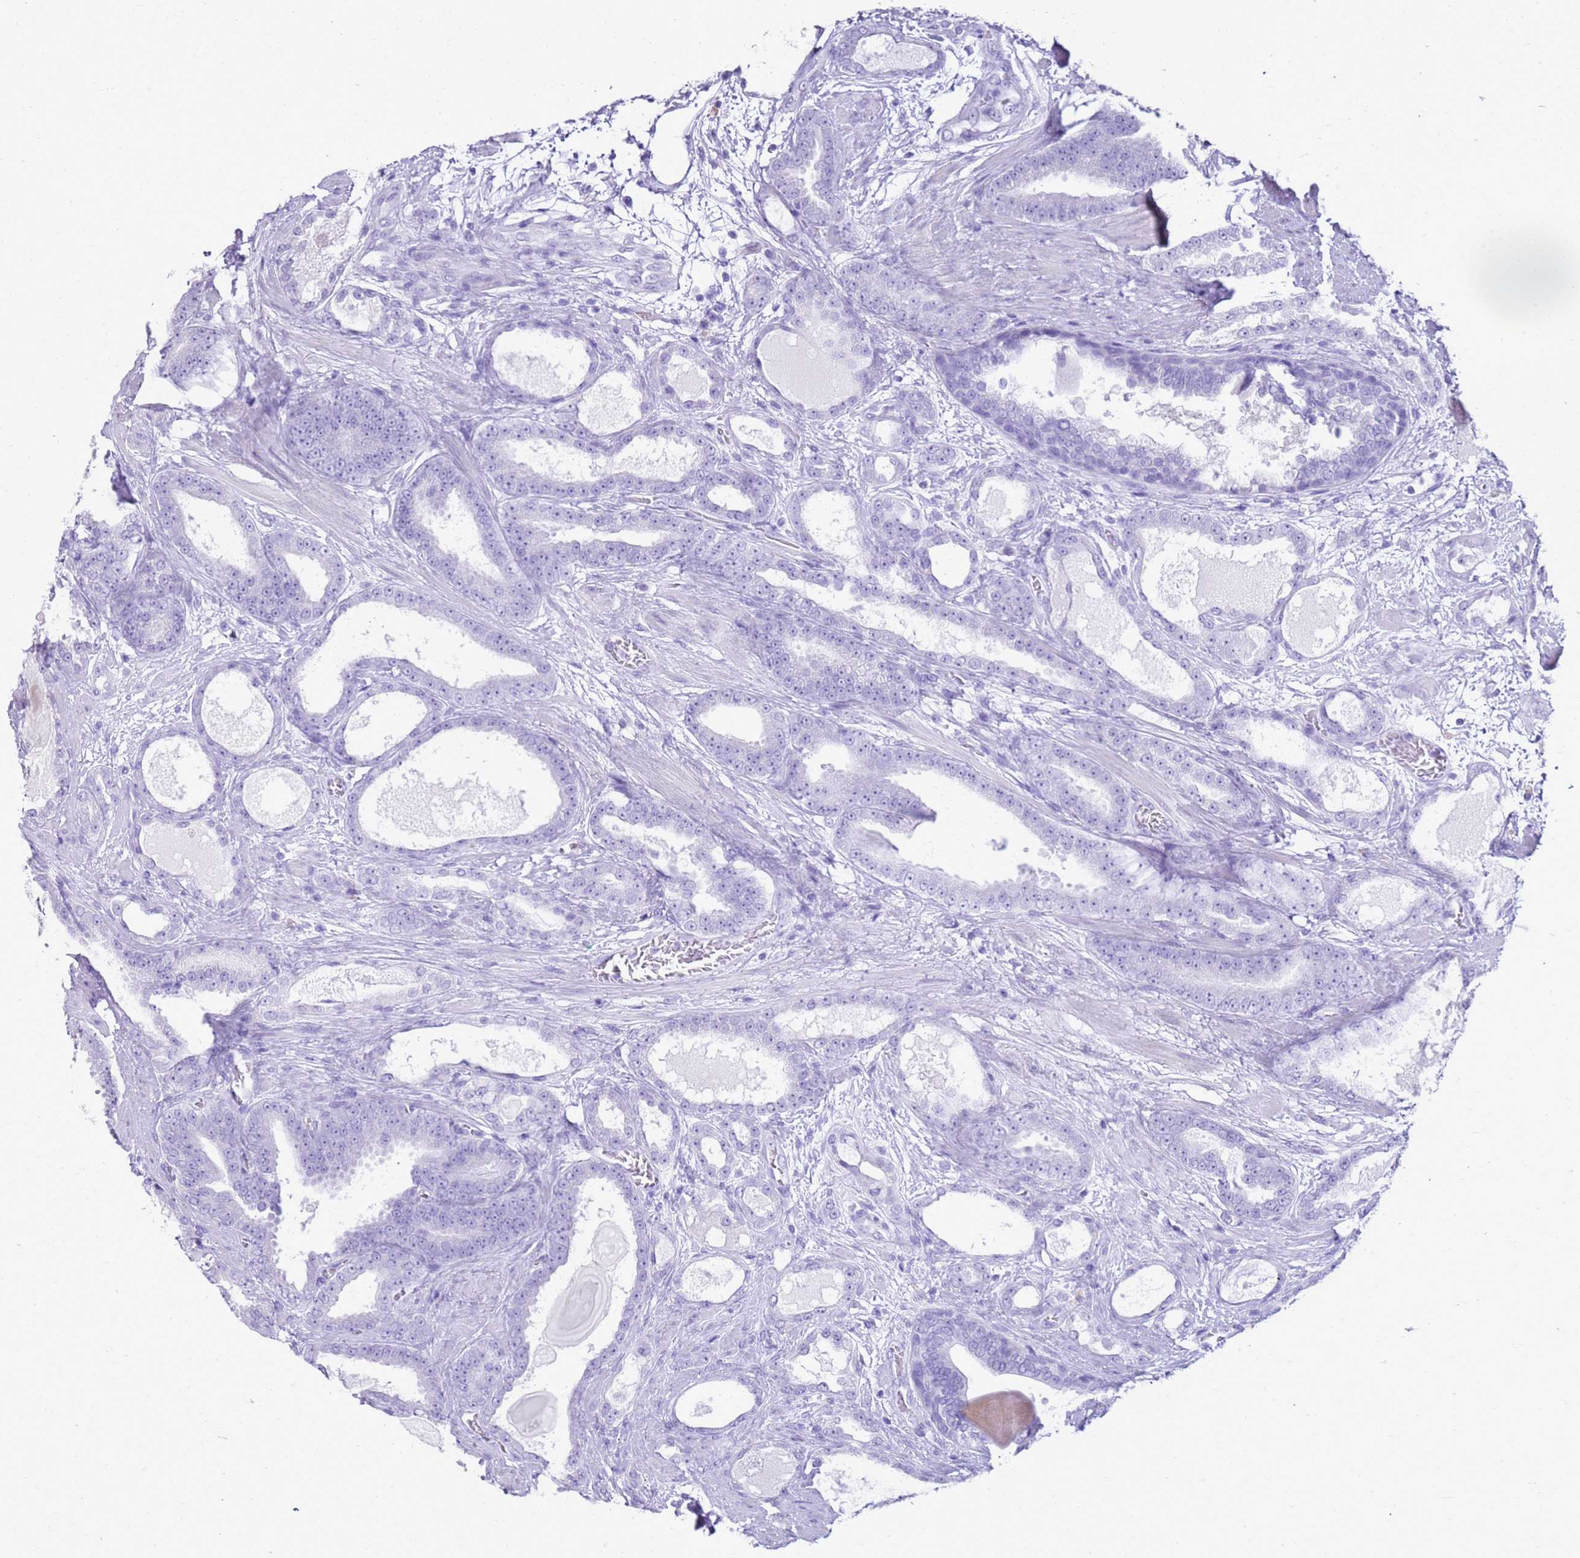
{"staining": {"intensity": "negative", "quantity": "none", "location": "none"}, "tissue": "prostate cancer", "cell_type": "Tumor cells", "image_type": "cancer", "snomed": [{"axis": "morphology", "description": "Adenocarcinoma, High grade"}, {"axis": "topography", "description": "Prostate"}], "caption": "A high-resolution micrograph shows immunohistochemistry (IHC) staining of prostate cancer, which demonstrates no significant positivity in tumor cells.", "gene": "CA8", "patient": {"sex": "male", "age": 60}}